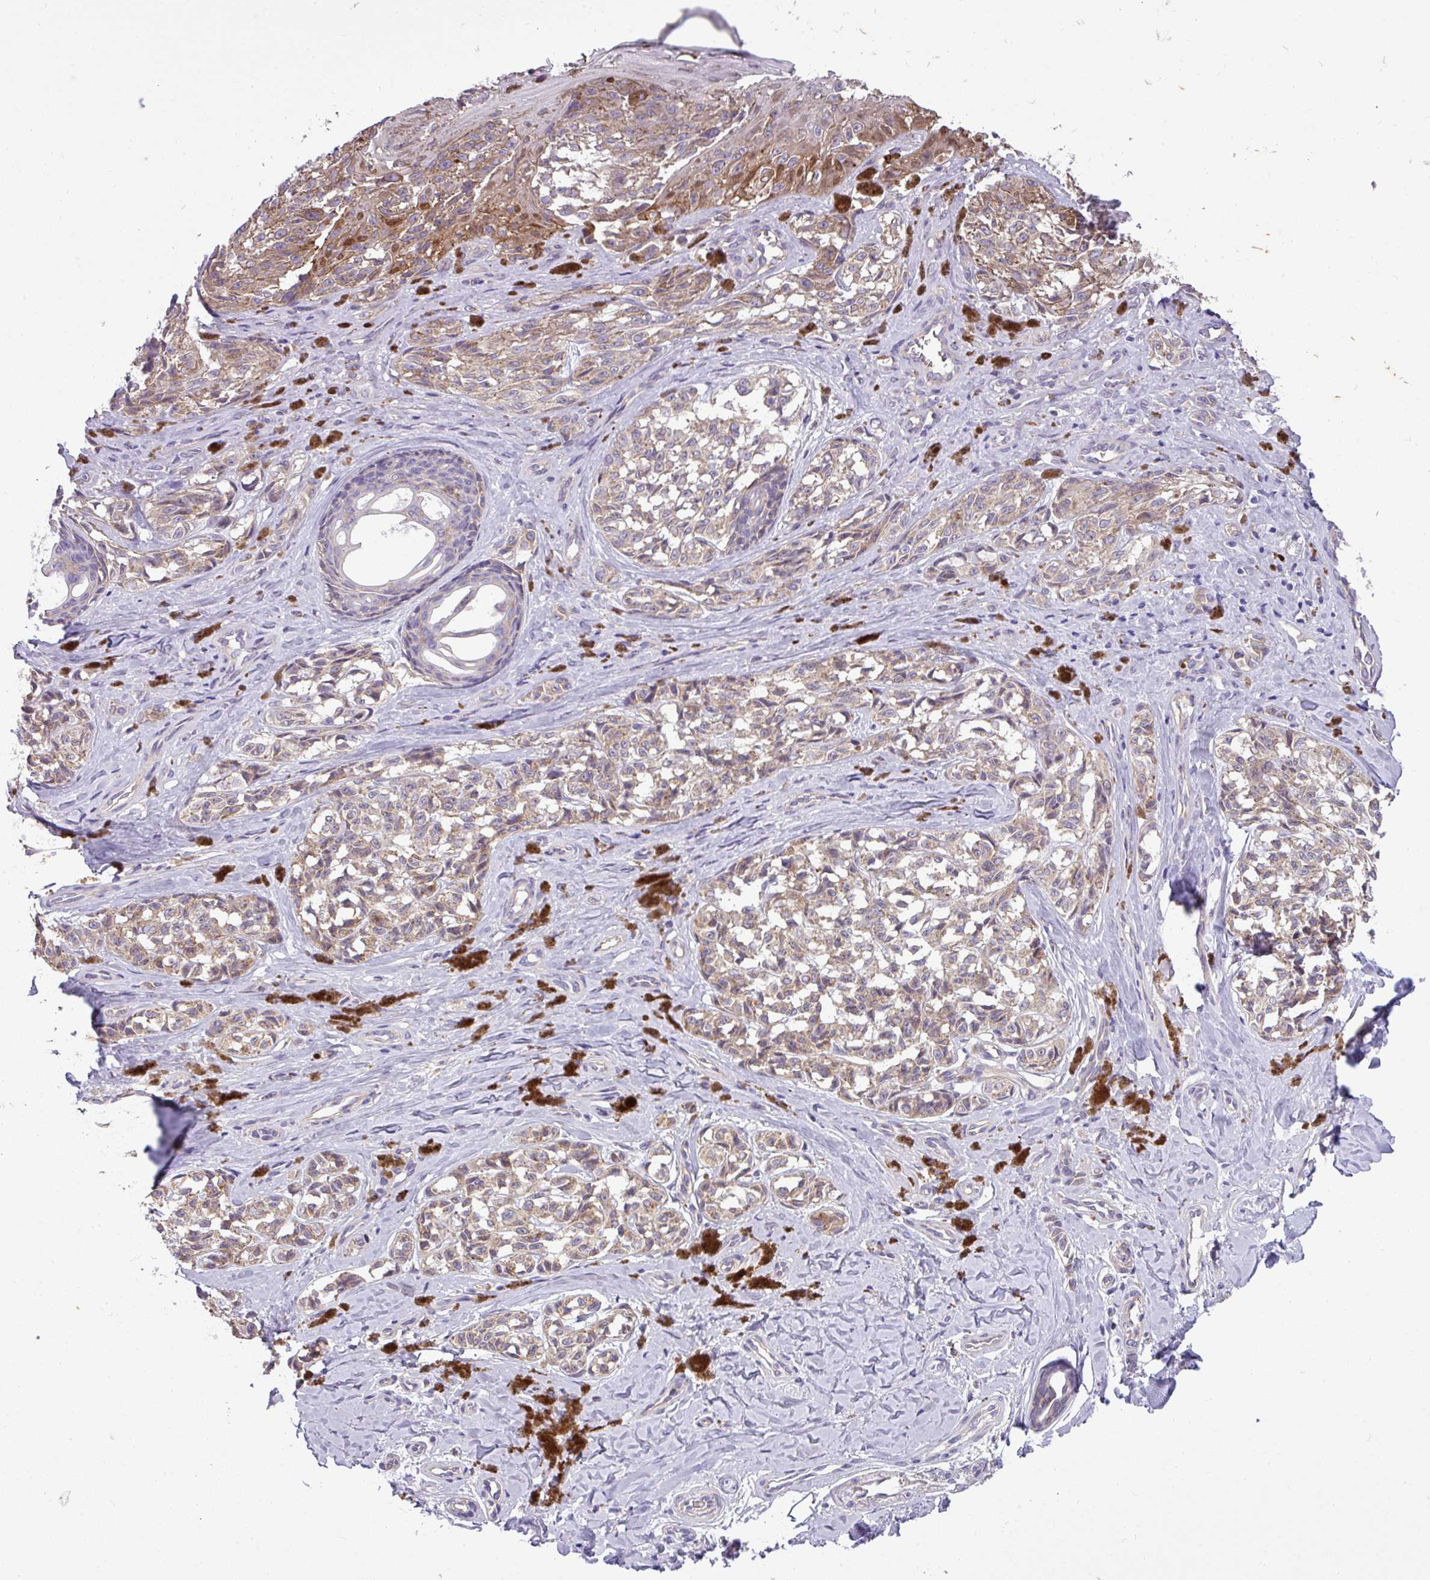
{"staining": {"intensity": "weak", "quantity": "25%-75%", "location": "cytoplasmic/membranous"}, "tissue": "melanoma", "cell_type": "Tumor cells", "image_type": "cancer", "snomed": [{"axis": "morphology", "description": "Malignant melanoma, NOS"}, {"axis": "topography", "description": "Skin"}], "caption": "Melanoma tissue displays weak cytoplasmic/membranous positivity in approximately 25%-75% of tumor cells (DAB IHC, brown staining for protein, blue staining for nuclei).", "gene": "SLC23A2", "patient": {"sex": "female", "age": 65}}